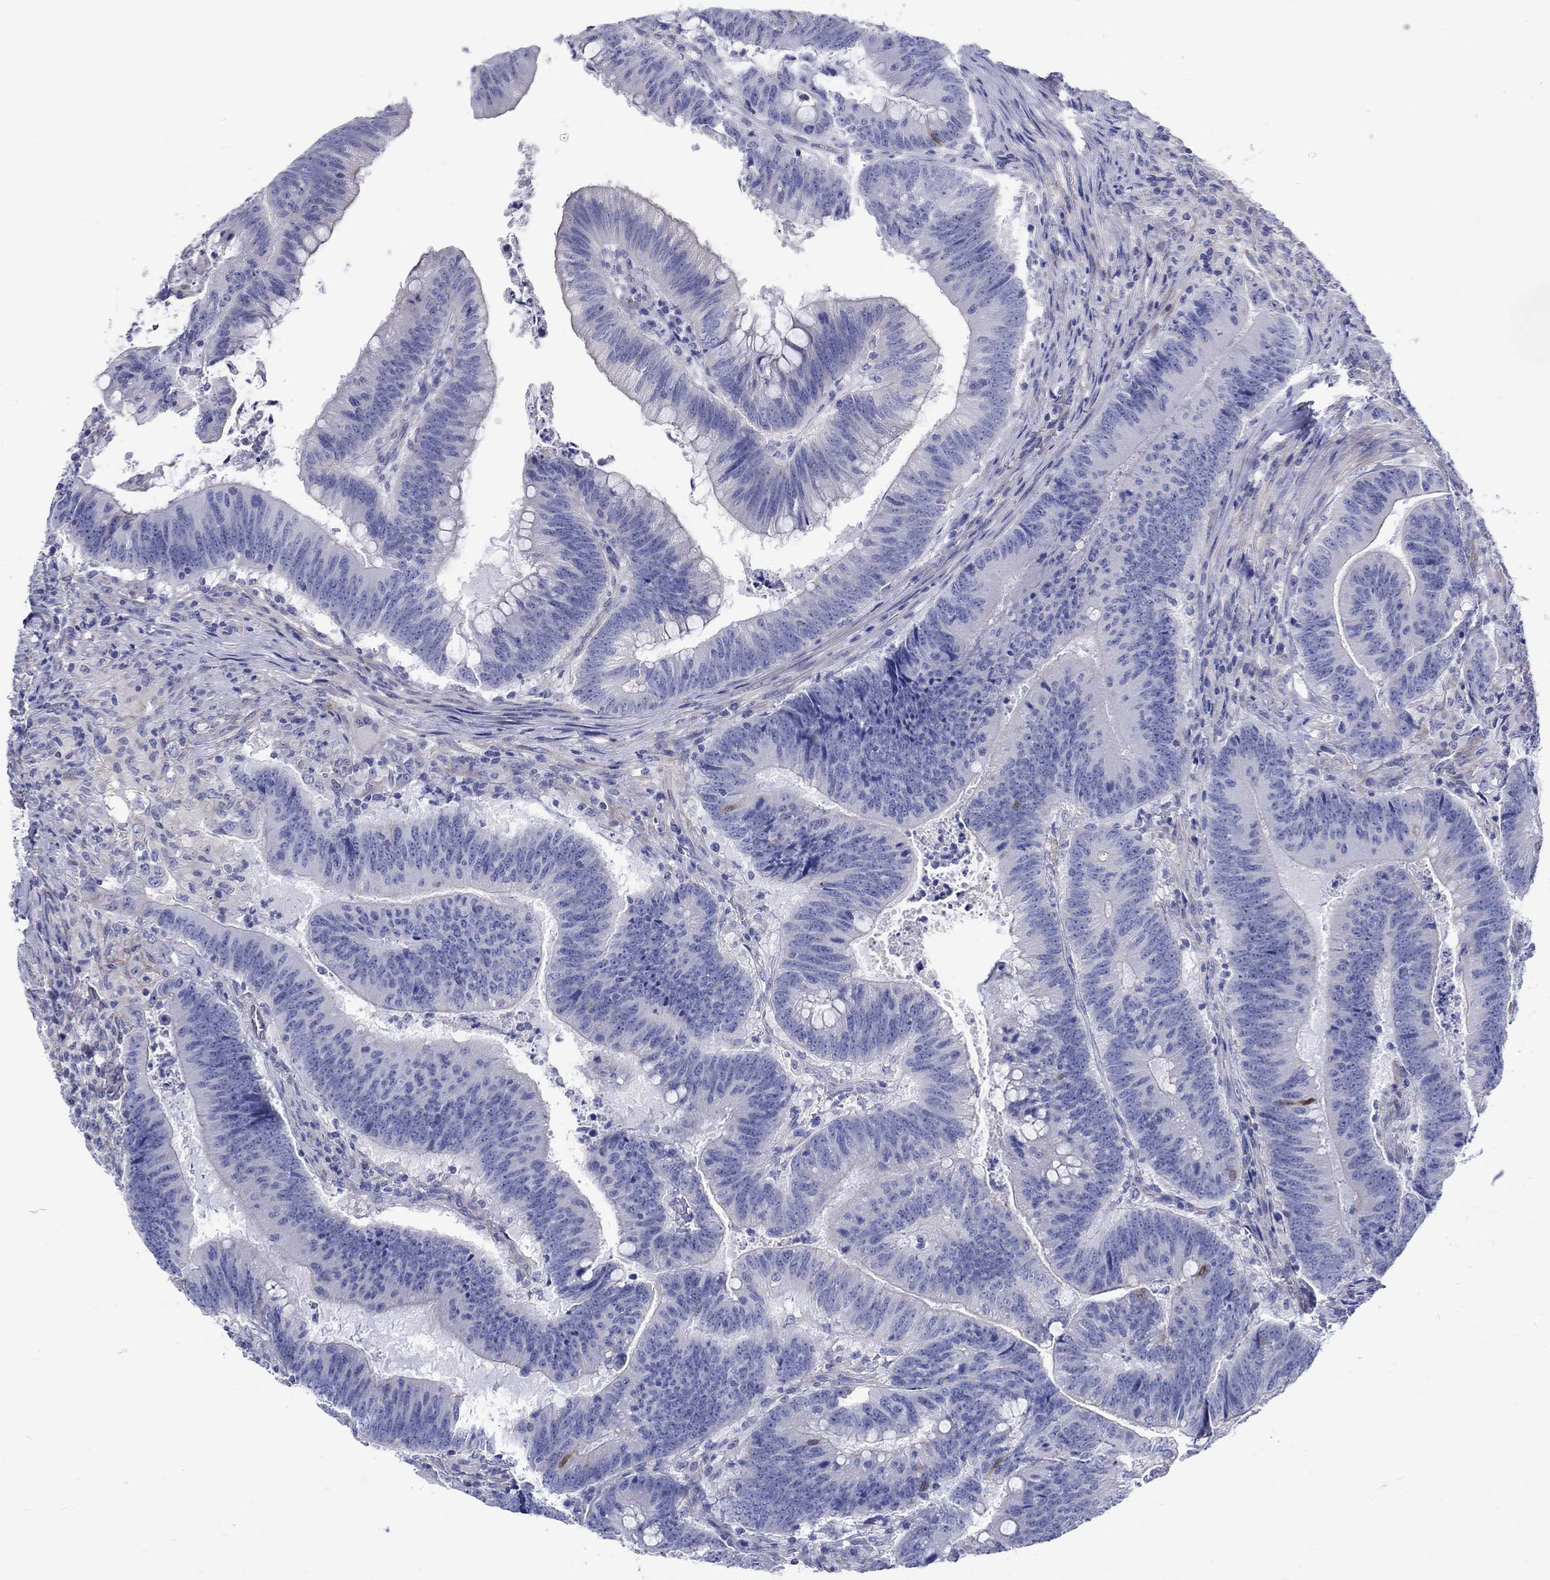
{"staining": {"intensity": "negative", "quantity": "none", "location": "none"}, "tissue": "colorectal cancer", "cell_type": "Tumor cells", "image_type": "cancer", "snomed": [{"axis": "morphology", "description": "Adenocarcinoma, NOS"}, {"axis": "topography", "description": "Colon"}], "caption": "Tumor cells show no significant staining in adenocarcinoma (colorectal).", "gene": "SH2D7", "patient": {"sex": "female", "age": 87}}